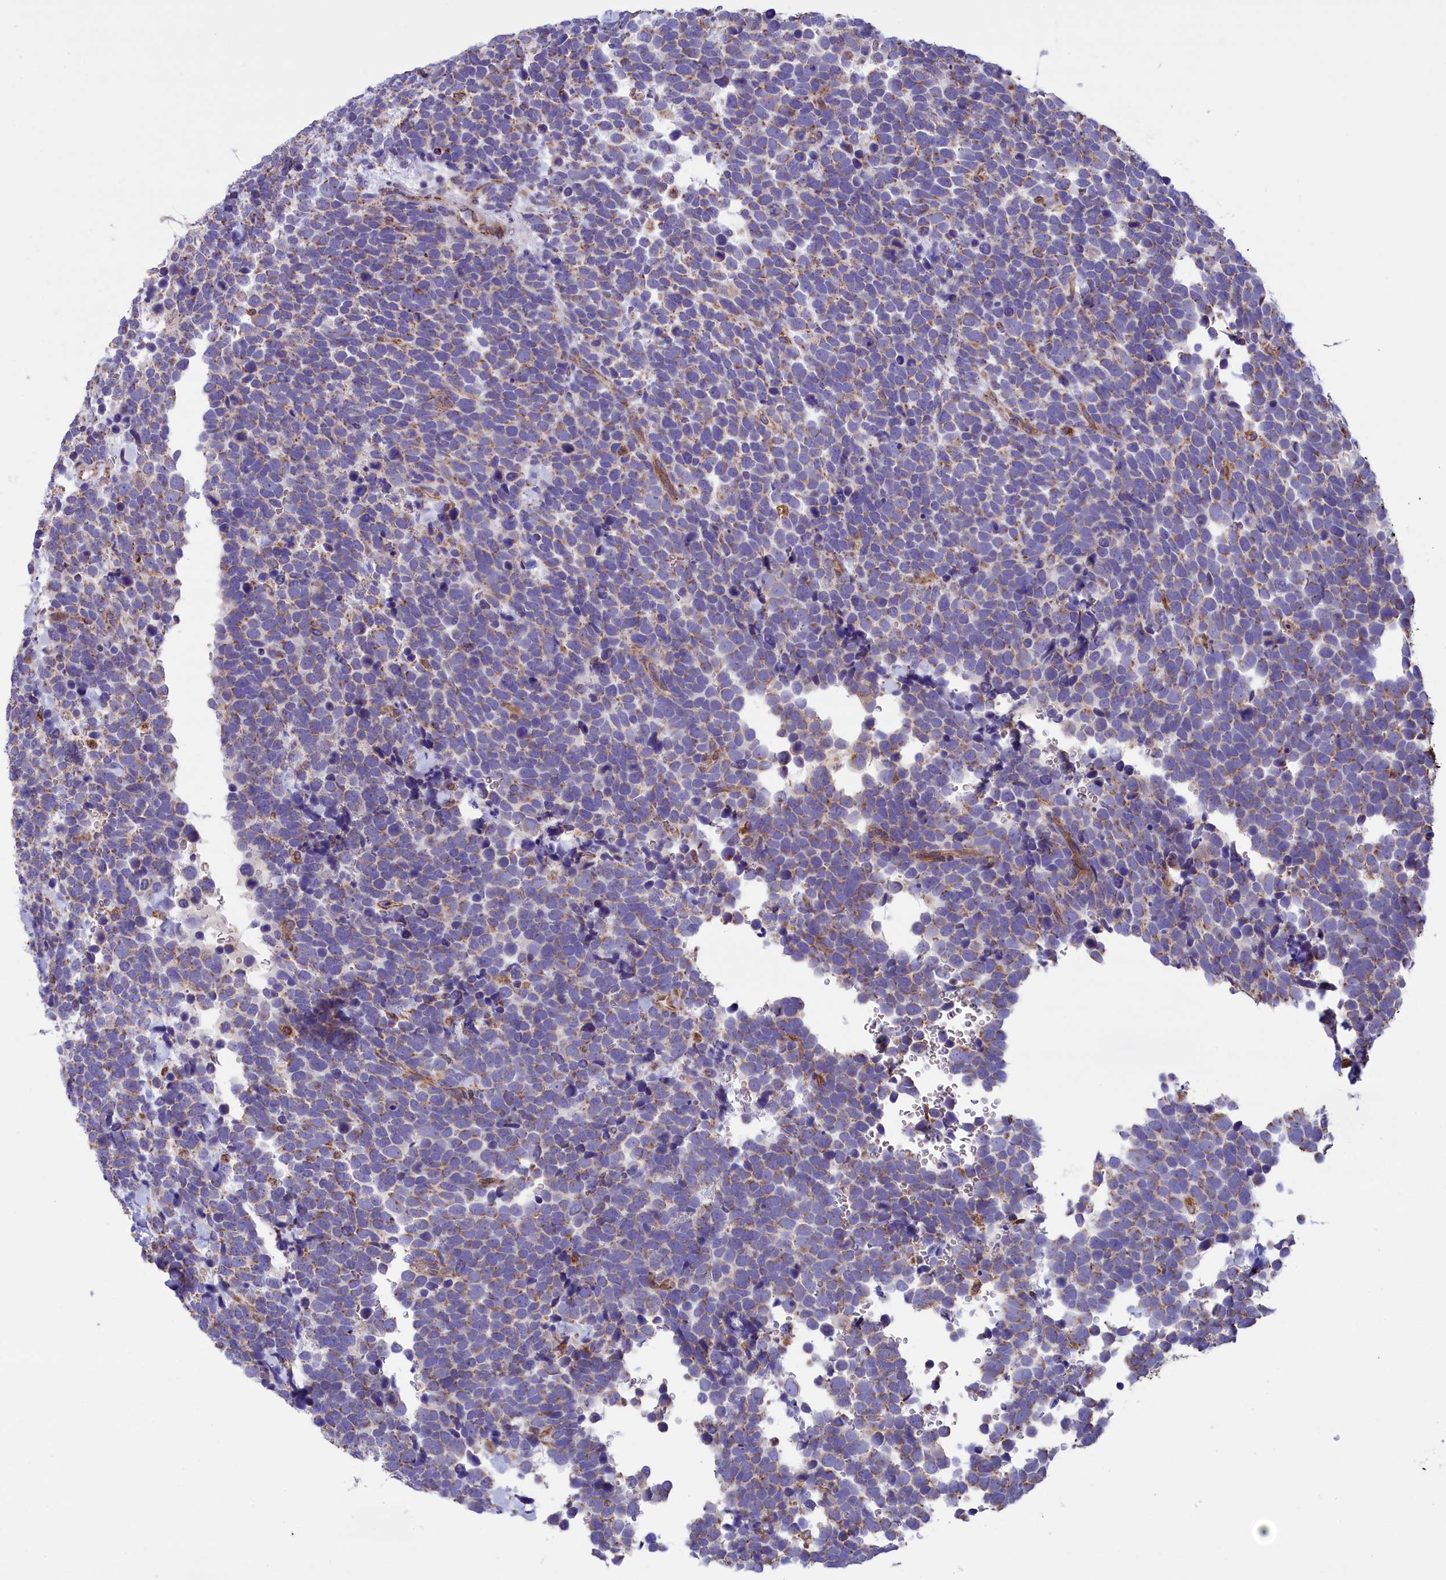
{"staining": {"intensity": "weak", "quantity": "<25%", "location": "cytoplasmic/membranous"}, "tissue": "urothelial cancer", "cell_type": "Tumor cells", "image_type": "cancer", "snomed": [{"axis": "morphology", "description": "Urothelial carcinoma, High grade"}, {"axis": "topography", "description": "Urinary bladder"}], "caption": "A high-resolution photomicrograph shows immunohistochemistry staining of high-grade urothelial carcinoma, which exhibits no significant staining in tumor cells.", "gene": "GATB", "patient": {"sex": "female", "age": 82}}